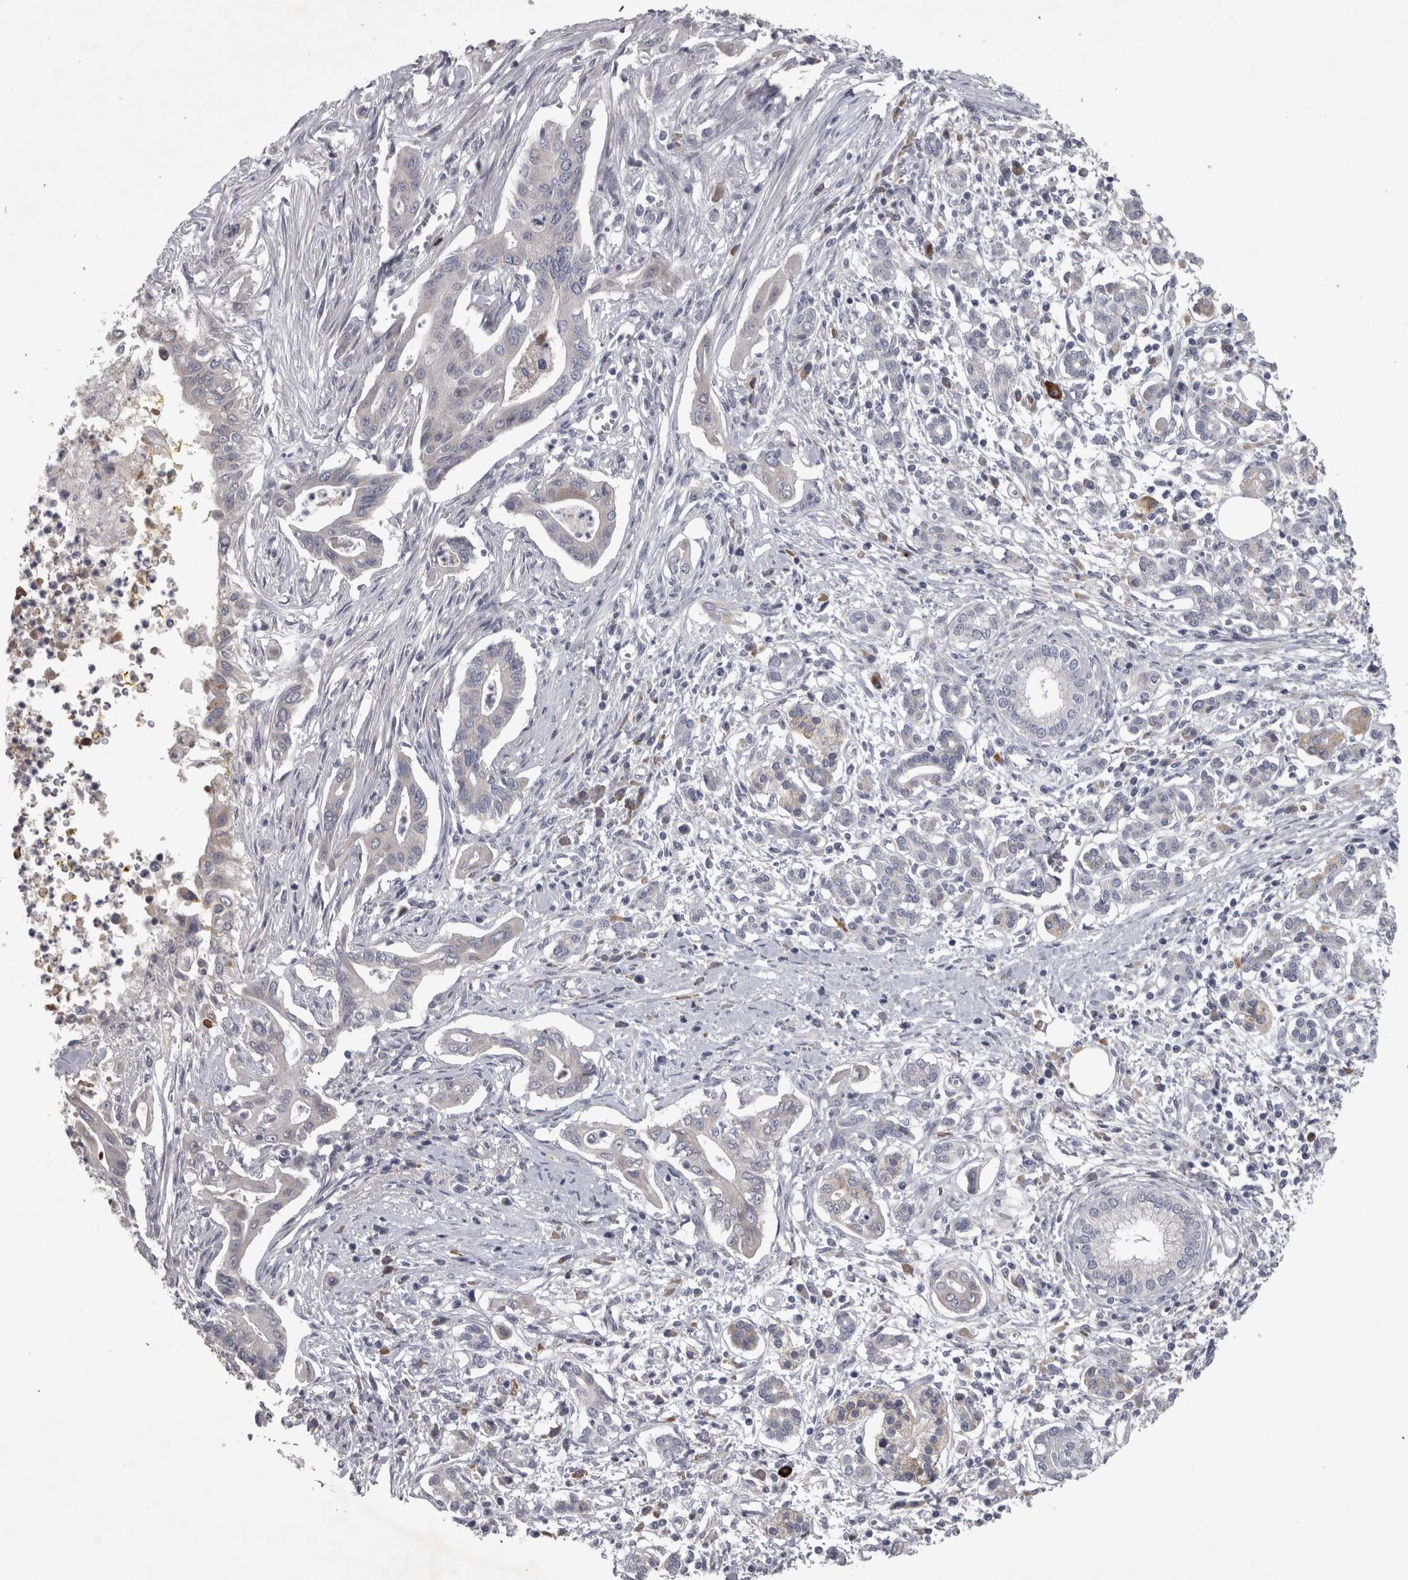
{"staining": {"intensity": "negative", "quantity": "none", "location": "none"}, "tissue": "pancreatic cancer", "cell_type": "Tumor cells", "image_type": "cancer", "snomed": [{"axis": "morphology", "description": "Adenocarcinoma, NOS"}, {"axis": "topography", "description": "Pancreas"}], "caption": "A micrograph of human adenocarcinoma (pancreatic) is negative for staining in tumor cells. Brightfield microscopy of IHC stained with DAB (brown) and hematoxylin (blue), captured at high magnification.", "gene": "DBT", "patient": {"sex": "male", "age": 58}}